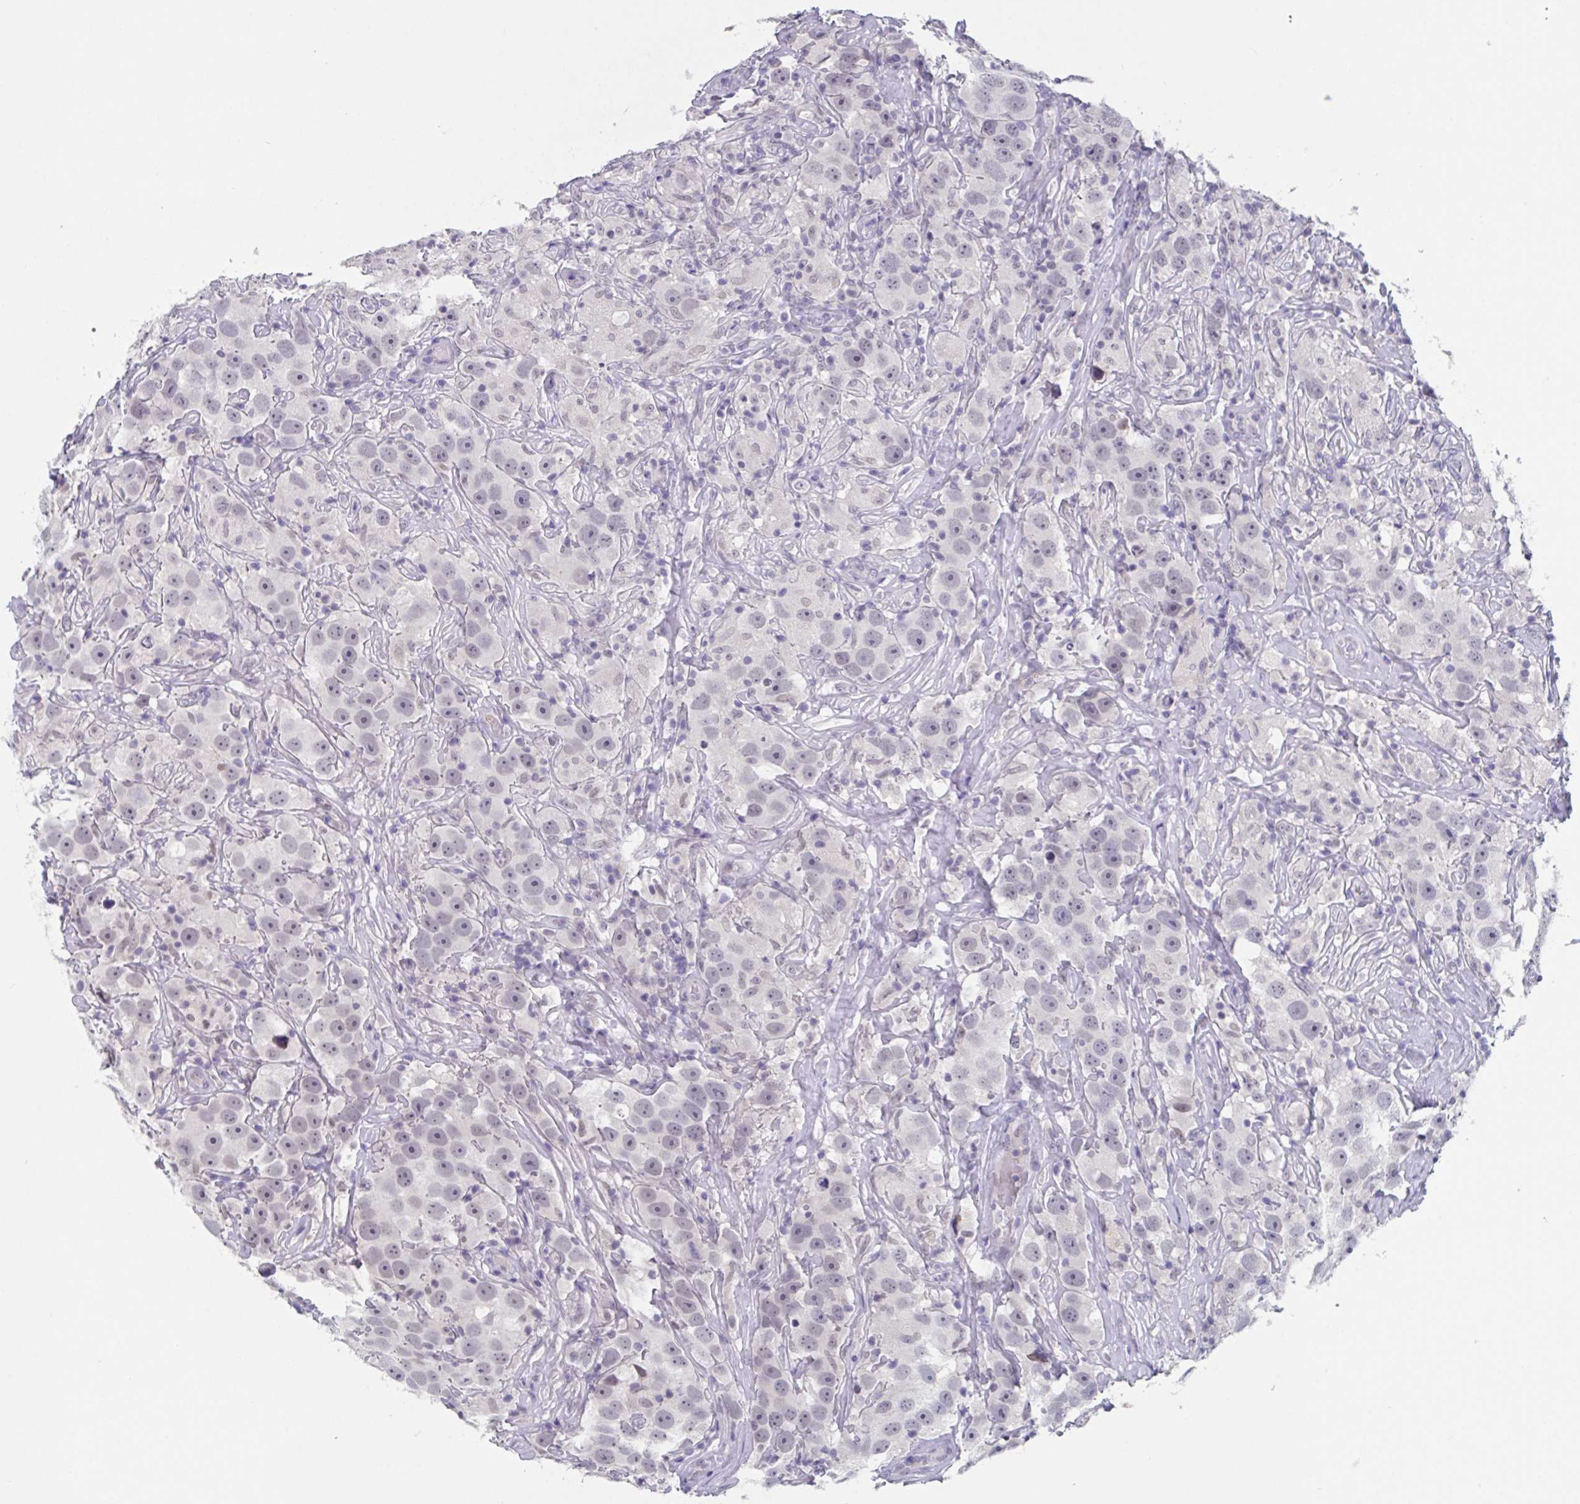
{"staining": {"intensity": "negative", "quantity": "none", "location": "none"}, "tissue": "testis cancer", "cell_type": "Tumor cells", "image_type": "cancer", "snomed": [{"axis": "morphology", "description": "Seminoma, NOS"}, {"axis": "topography", "description": "Testis"}], "caption": "Testis cancer was stained to show a protein in brown. There is no significant positivity in tumor cells.", "gene": "KDM4D", "patient": {"sex": "male", "age": 49}}